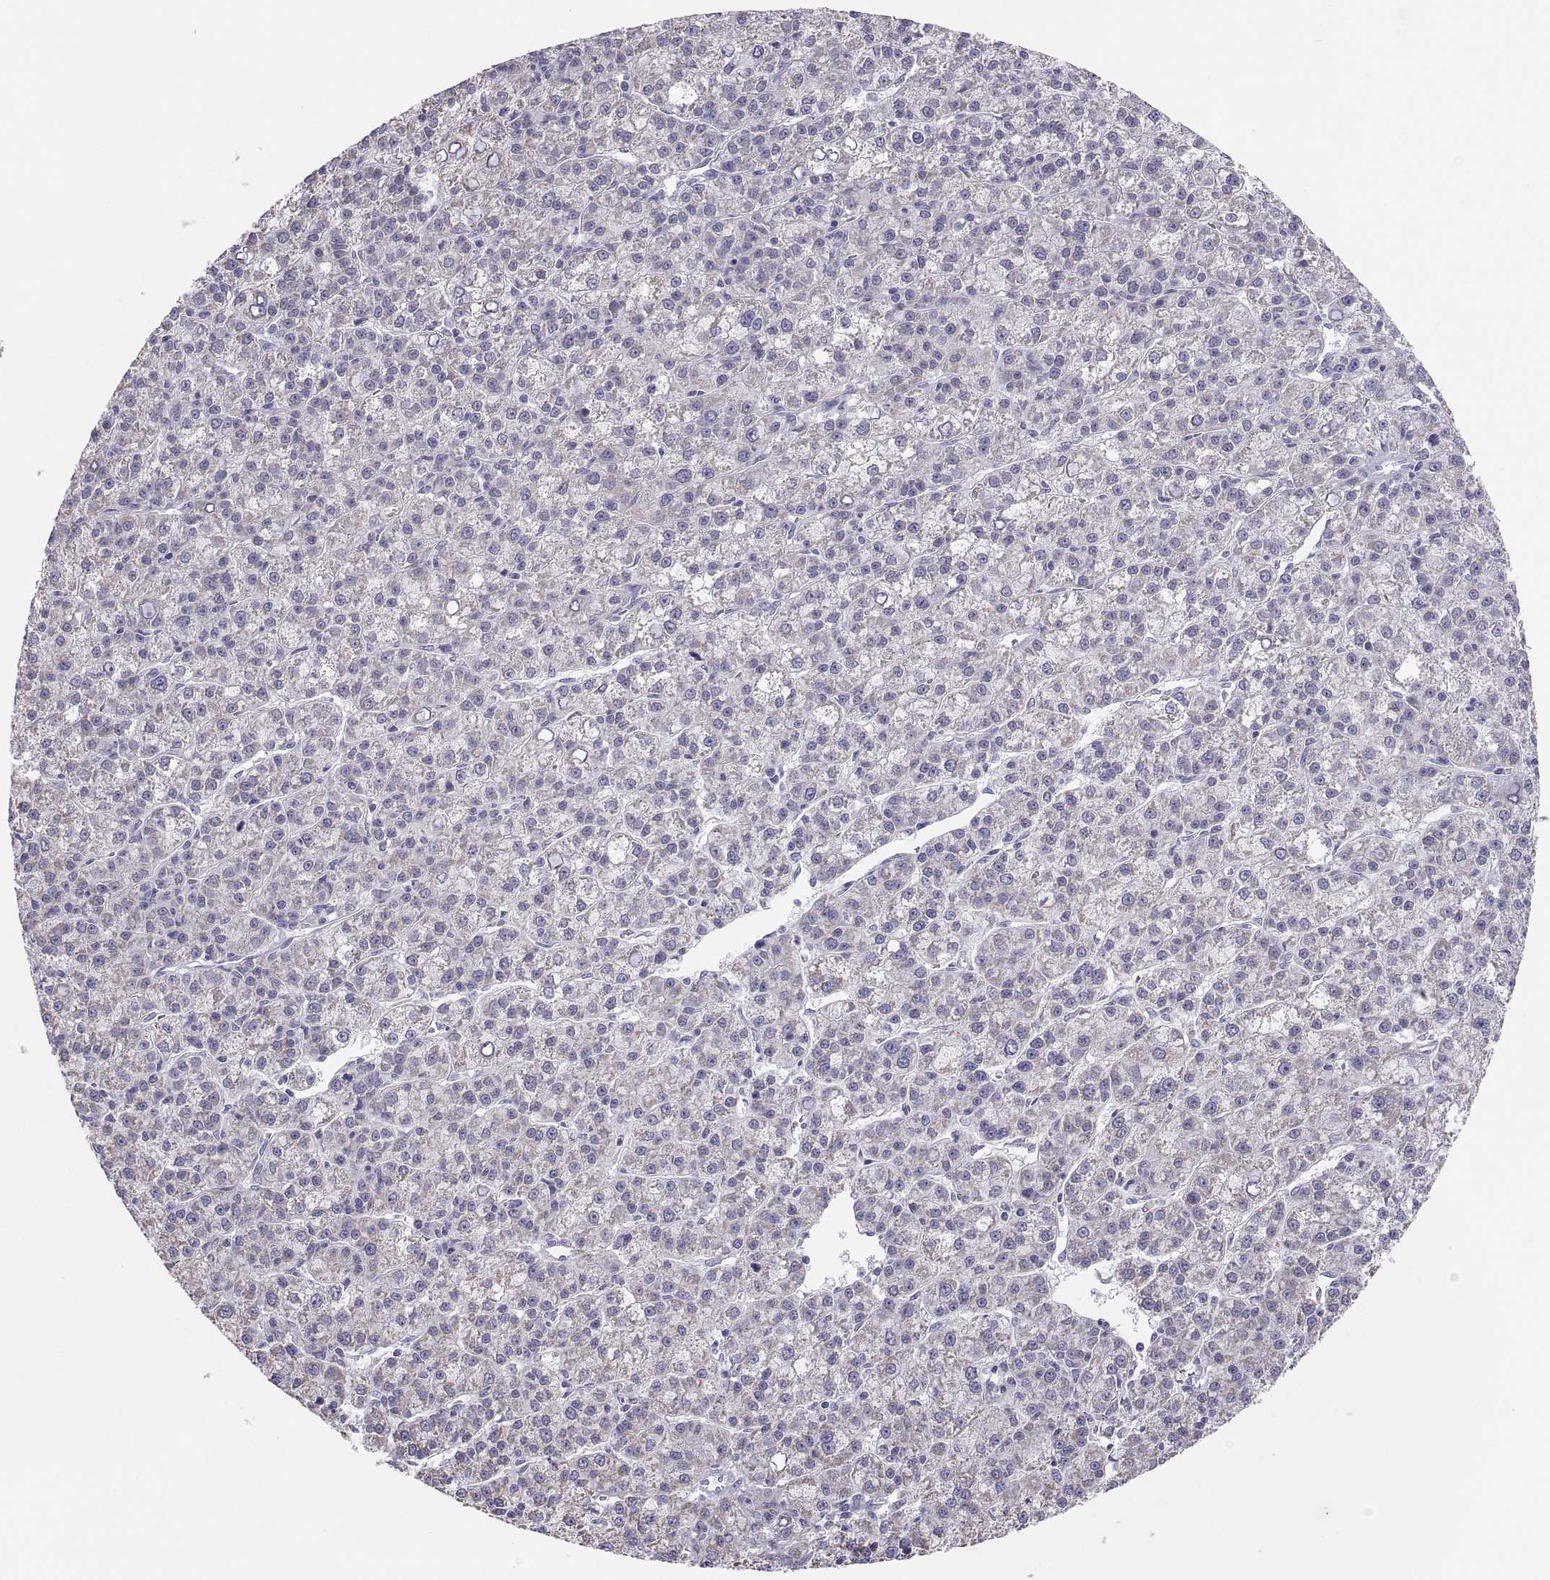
{"staining": {"intensity": "negative", "quantity": "none", "location": "none"}, "tissue": "liver cancer", "cell_type": "Tumor cells", "image_type": "cancer", "snomed": [{"axis": "morphology", "description": "Carcinoma, Hepatocellular, NOS"}, {"axis": "topography", "description": "Liver"}], "caption": "Tumor cells are negative for protein expression in human liver cancer.", "gene": "TNNC1", "patient": {"sex": "female", "age": 60}}